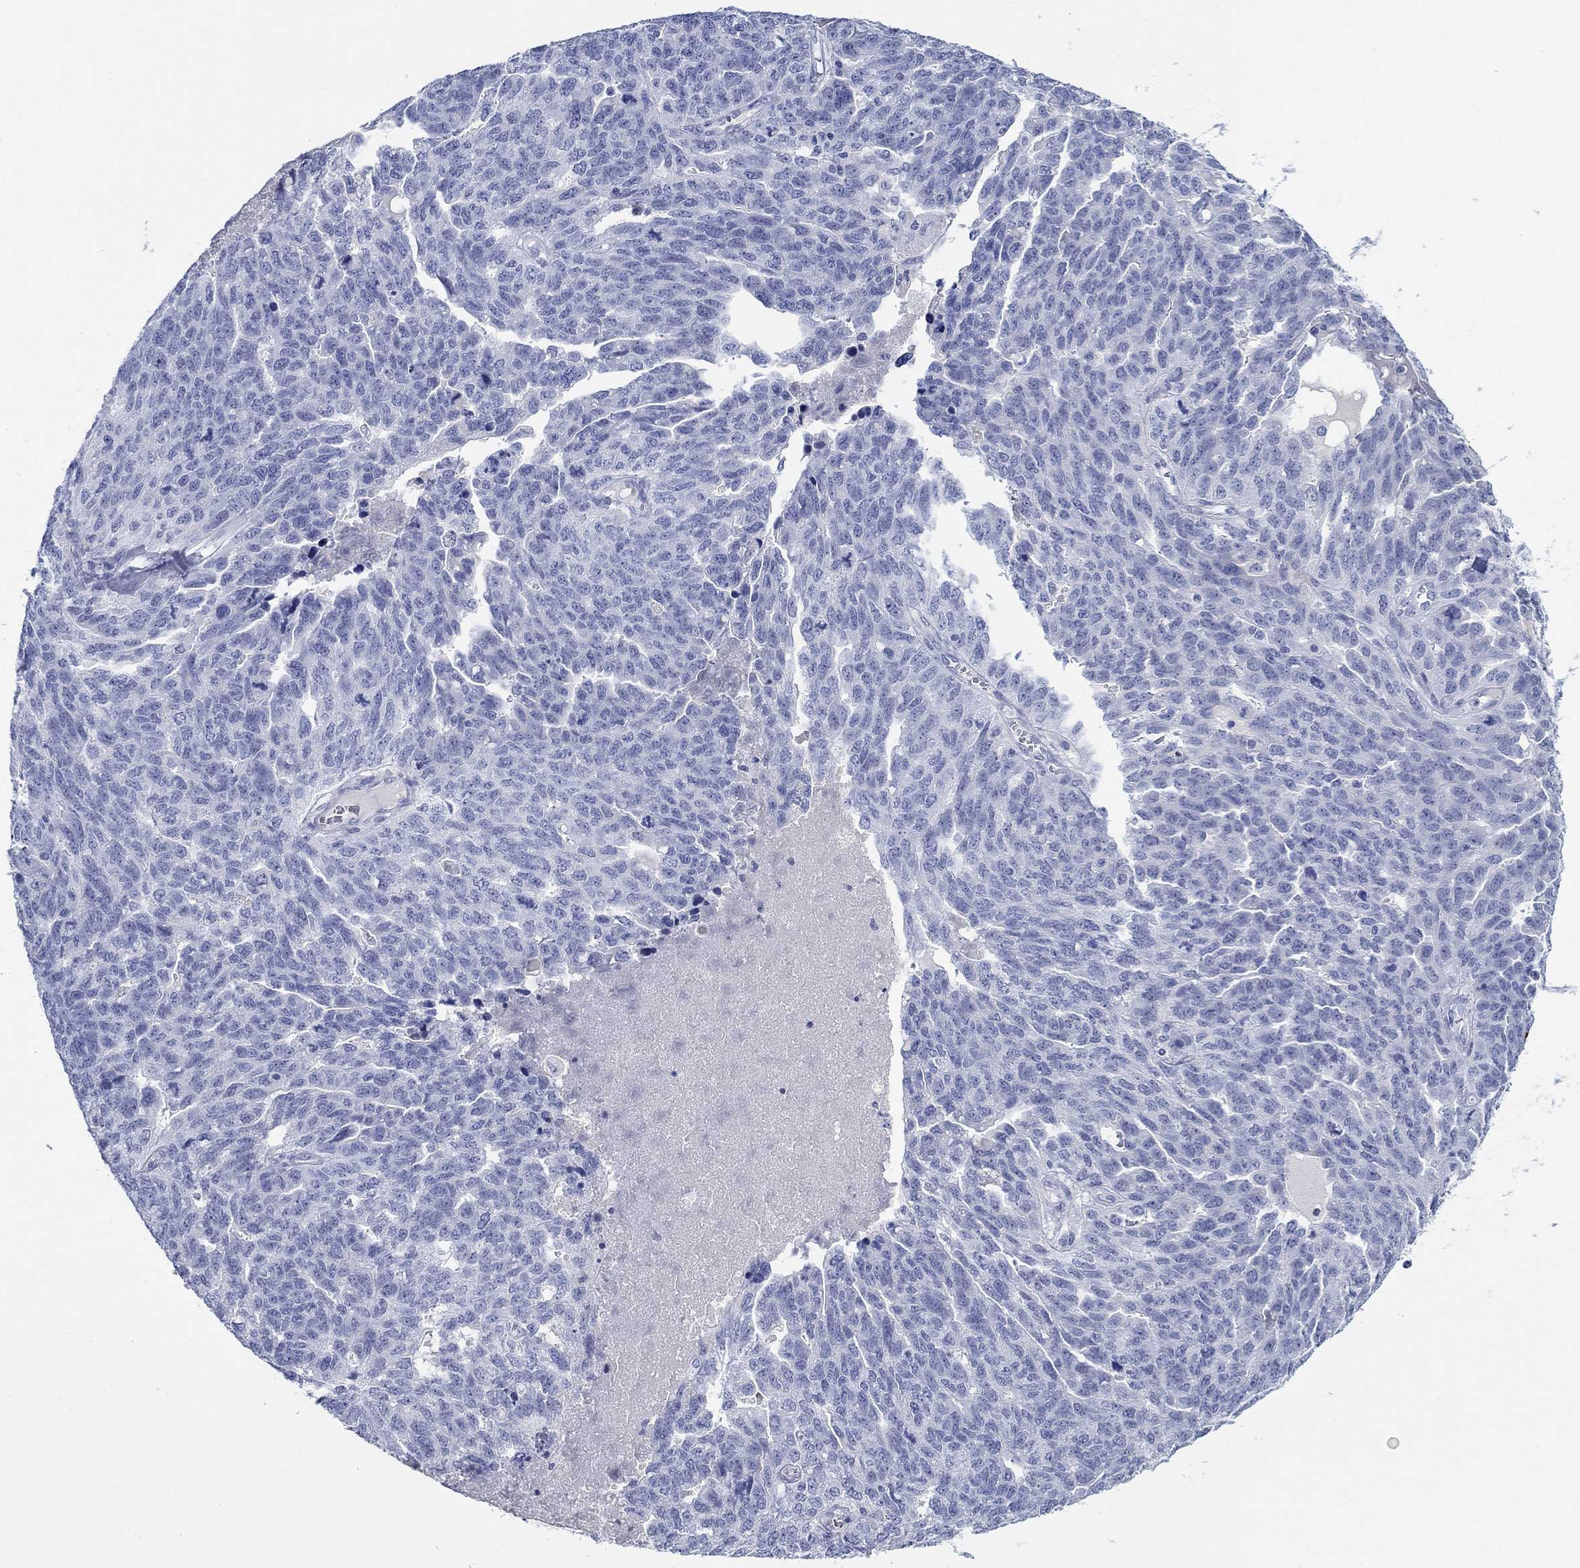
{"staining": {"intensity": "negative", "quantity": "none", "location": "none"}, "tissue": "ovarian cancer", "cell_type": "Tumor cells", "image_type": "cancer", "snomed": [{"axis": "morphology", "description": "Cystadenocarcinoma, serous, NOS"}, {"axis": "topography", "description": "Ovary"}], "caption": "A histopathology image of serous cystadenocarcinoma (ovarian) stained for a protein reveals no brown staining in tumor cells.", "gene": "PDYN", "patient": {"sex": "female", "age": 71}}